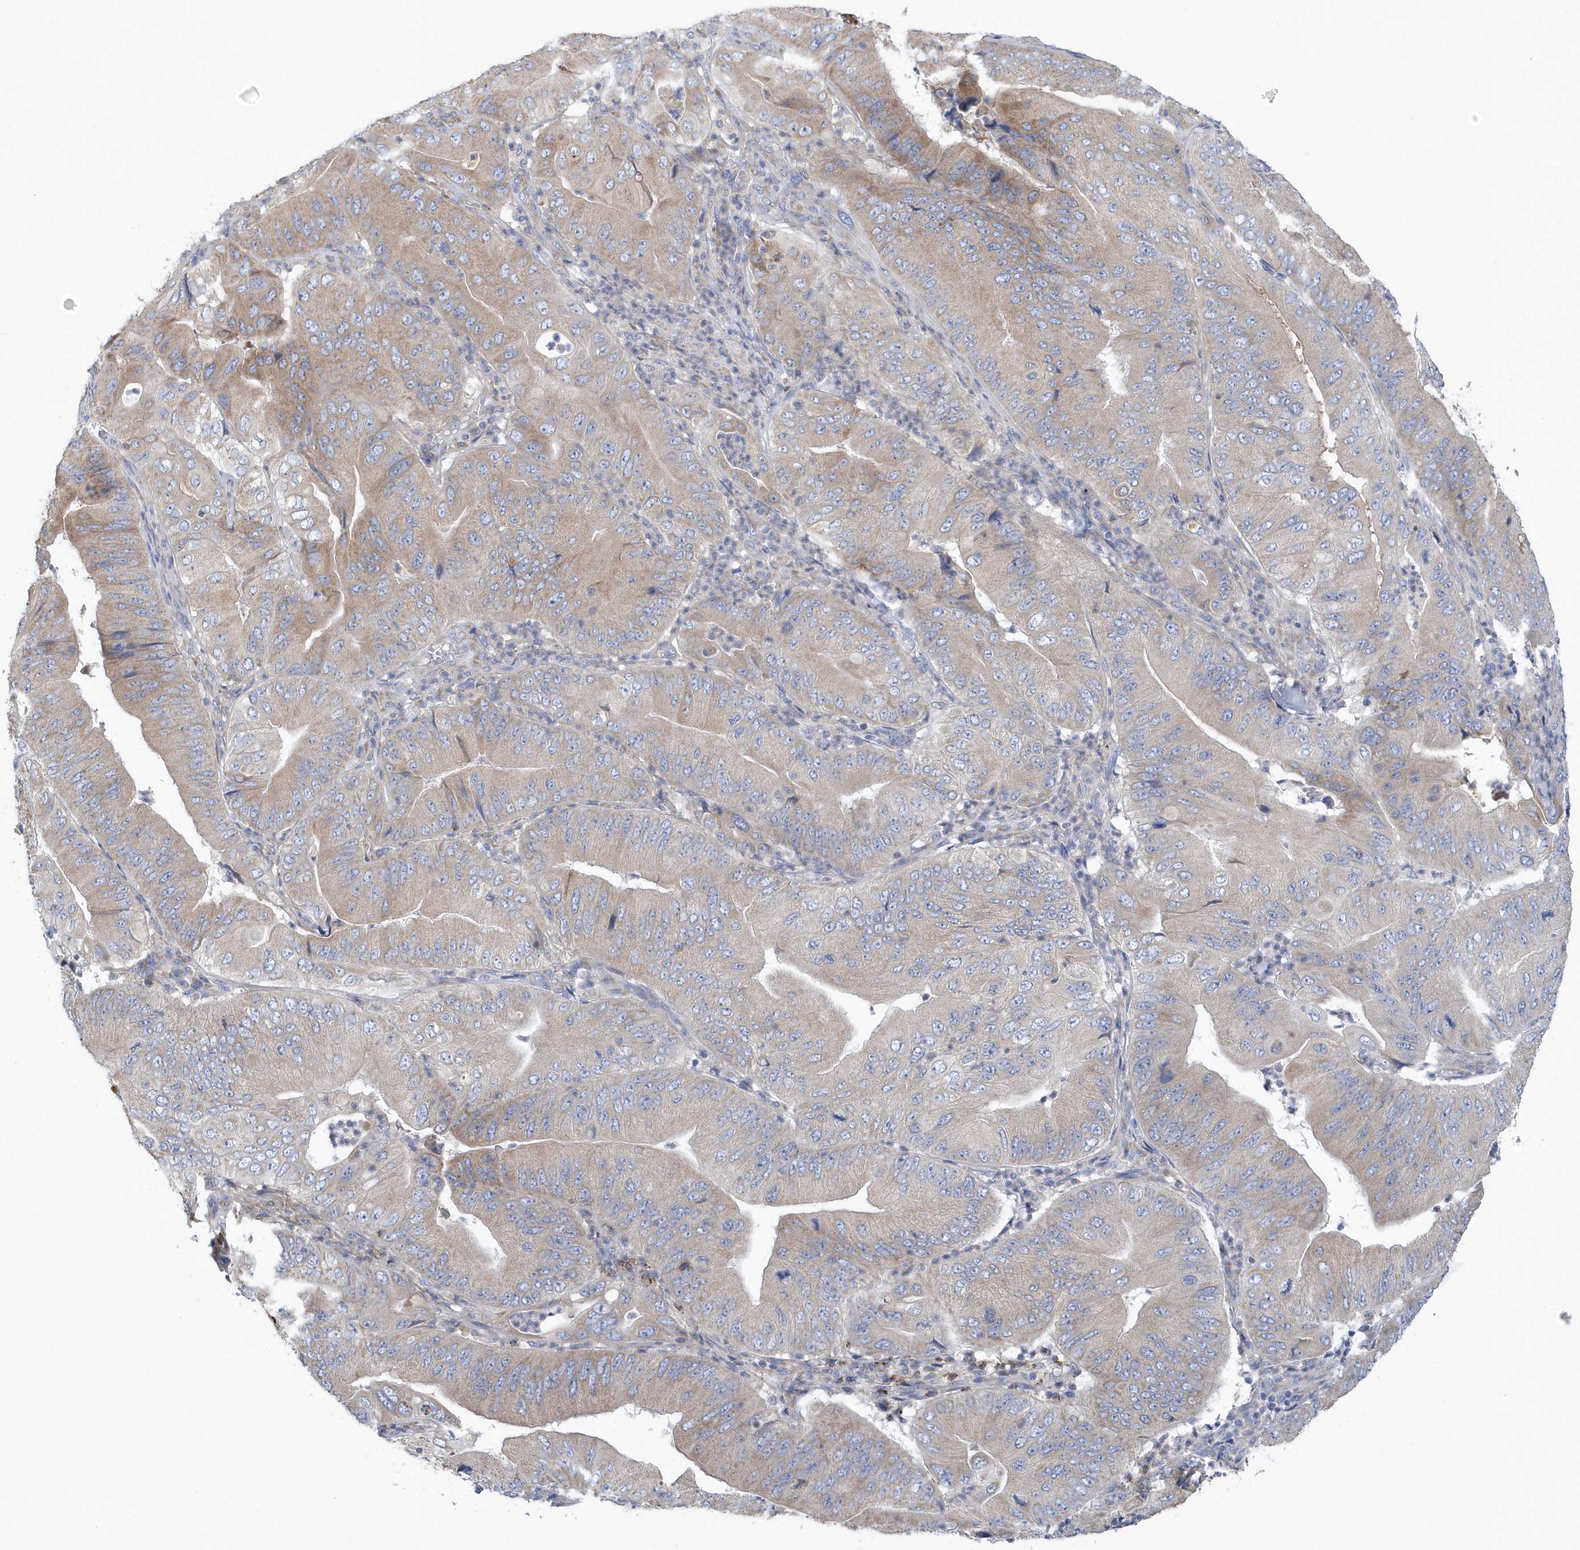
{"staining": {"intensity": "weak", "quantity": "25%-75%", "location": "cytoplasmic/membranous"}, "tissue": "pancreatic cancer", "cell_type": "Tumor cells", "image_type": "cancer", "snomed": [{"axis": "morphology", "description": "Adenocarcinoma, NOS"}, {"axis": "topography", "description": "Pancreas"}], "caption": "A high-resolution photomicrograph shows immunohistochemistry (IHC) staining of pancreatic adenocarcinoma, which shows weak cytoplasmic/membranous positivity in approximately 25%-75% of tumor cells.", "gene": "SPATA18", "patient": {"sex": "female", "age": 77}}